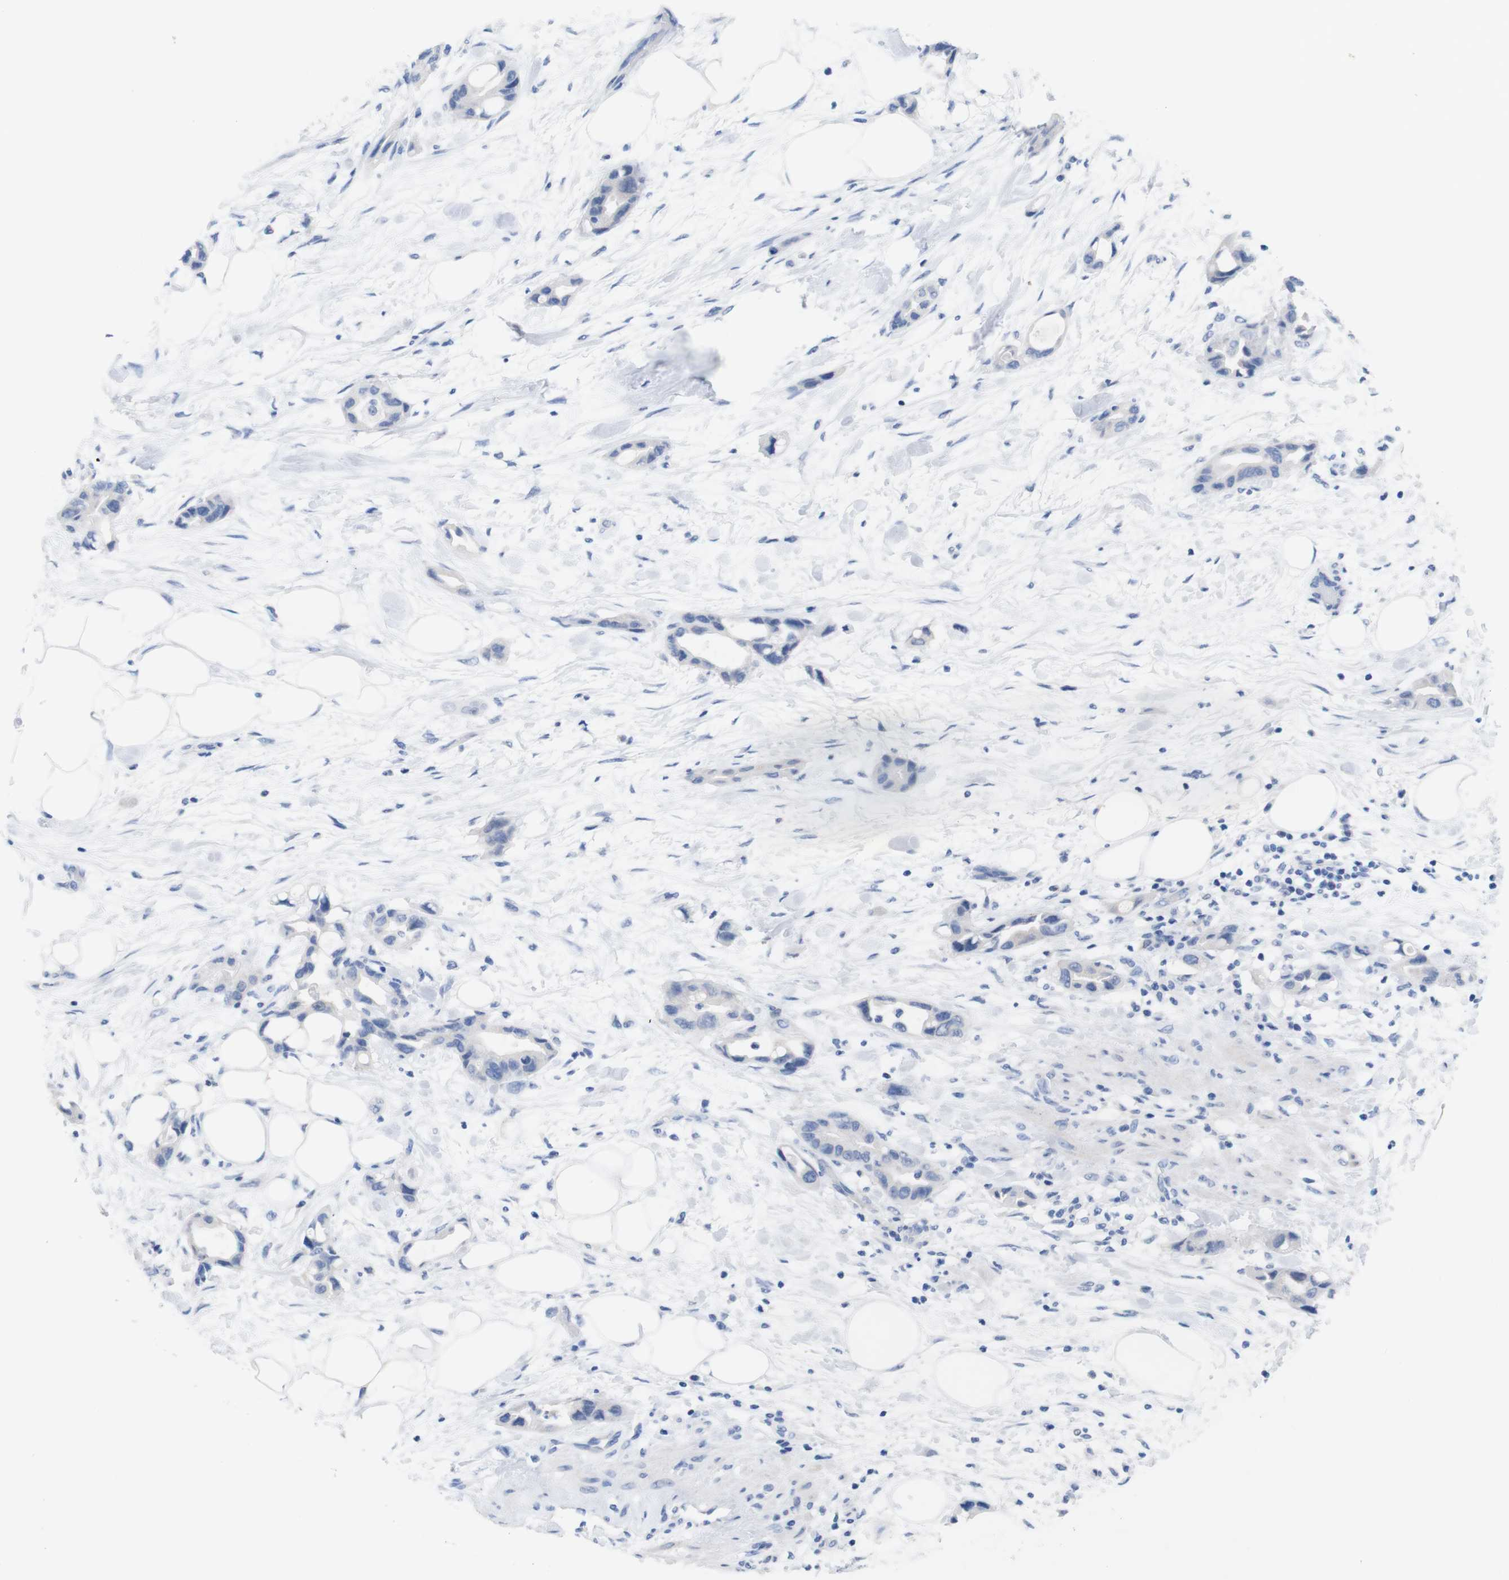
{"staining": {"intensity": "negative", "quantity": "none", "location": "none"}, "tissue": "pancreatic cancer", "cell_type": "Tumor cells", "image_type": "cancer", "snomed": [{"axis": "morphology", "description": "Adenocarcinoma, NOS"}, {"axis": "topography", "description": "Pancreas"}], "caption": "Human pancreatic cancer stained for a protein using immunohistochemistry (IHC) displays no staining in tumor cells.", "gene": "PNMA1", "patient": {"sex": "female", "age": 57}}